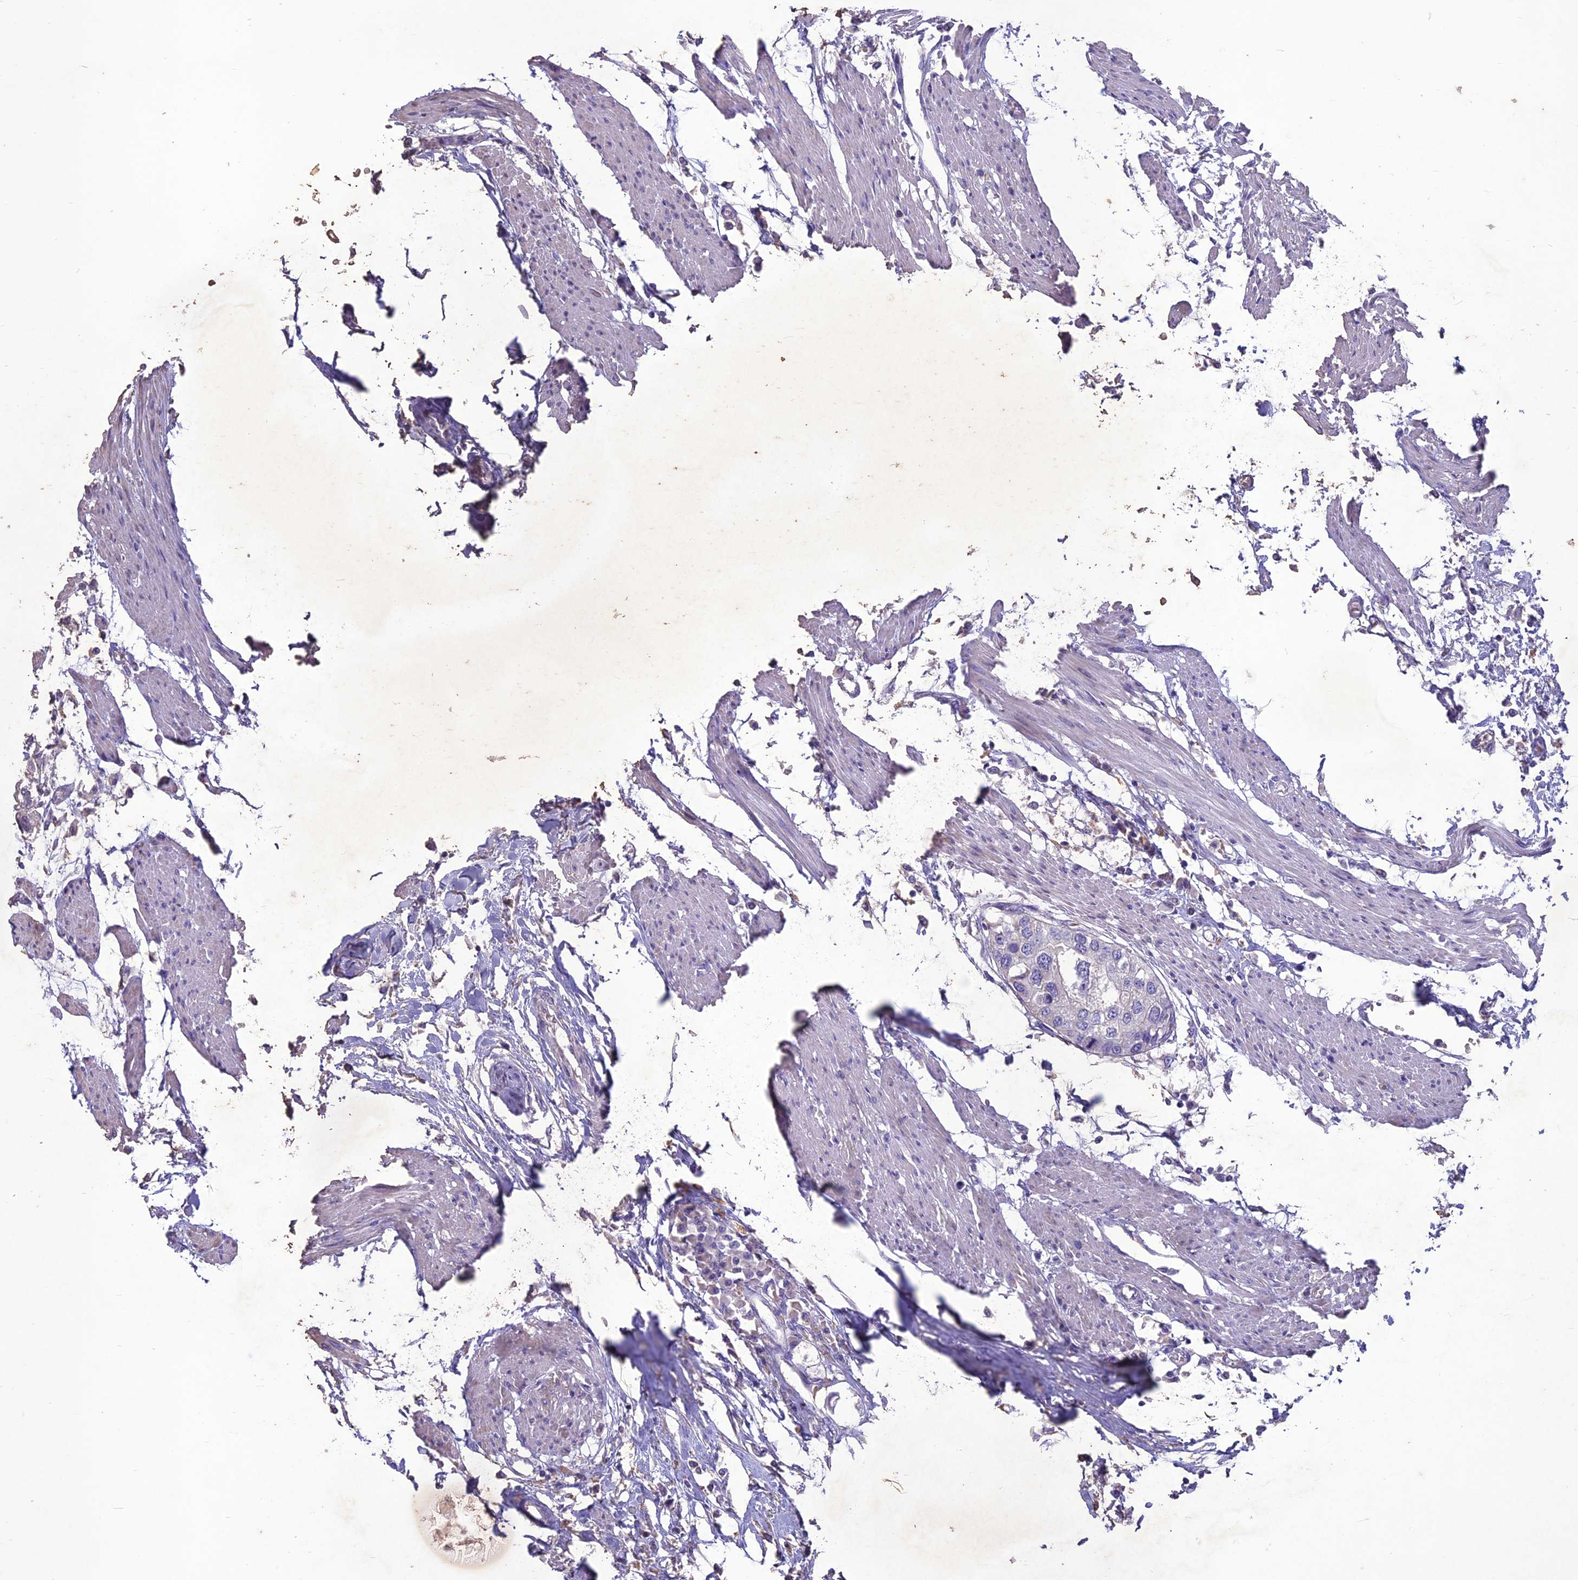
{"staining": {"intensity": "negative", "quantity": "none", "location": "none"}, "tissue": "urothelial cancer", "cell_type": "Tumor cells", "image_type": "cancer", "snomed": [{"axis": "morphology", "description": "Urothelial carcinoma, High grade"}, {"axis": "topography", "description": "Urinary bladder"}], "caption": "Urothelial cancer was stained to show a protein in brown. There is no significant staining in tumor cells. Brightfield microscopy of immunohistochemistry stained with DAB (3,3'-diaminobenzidine) (brown) and hematoxylin (blue), captured at high magnification.", "gene": "IFT172", "patient": {"sex": "male", "age": 64}}